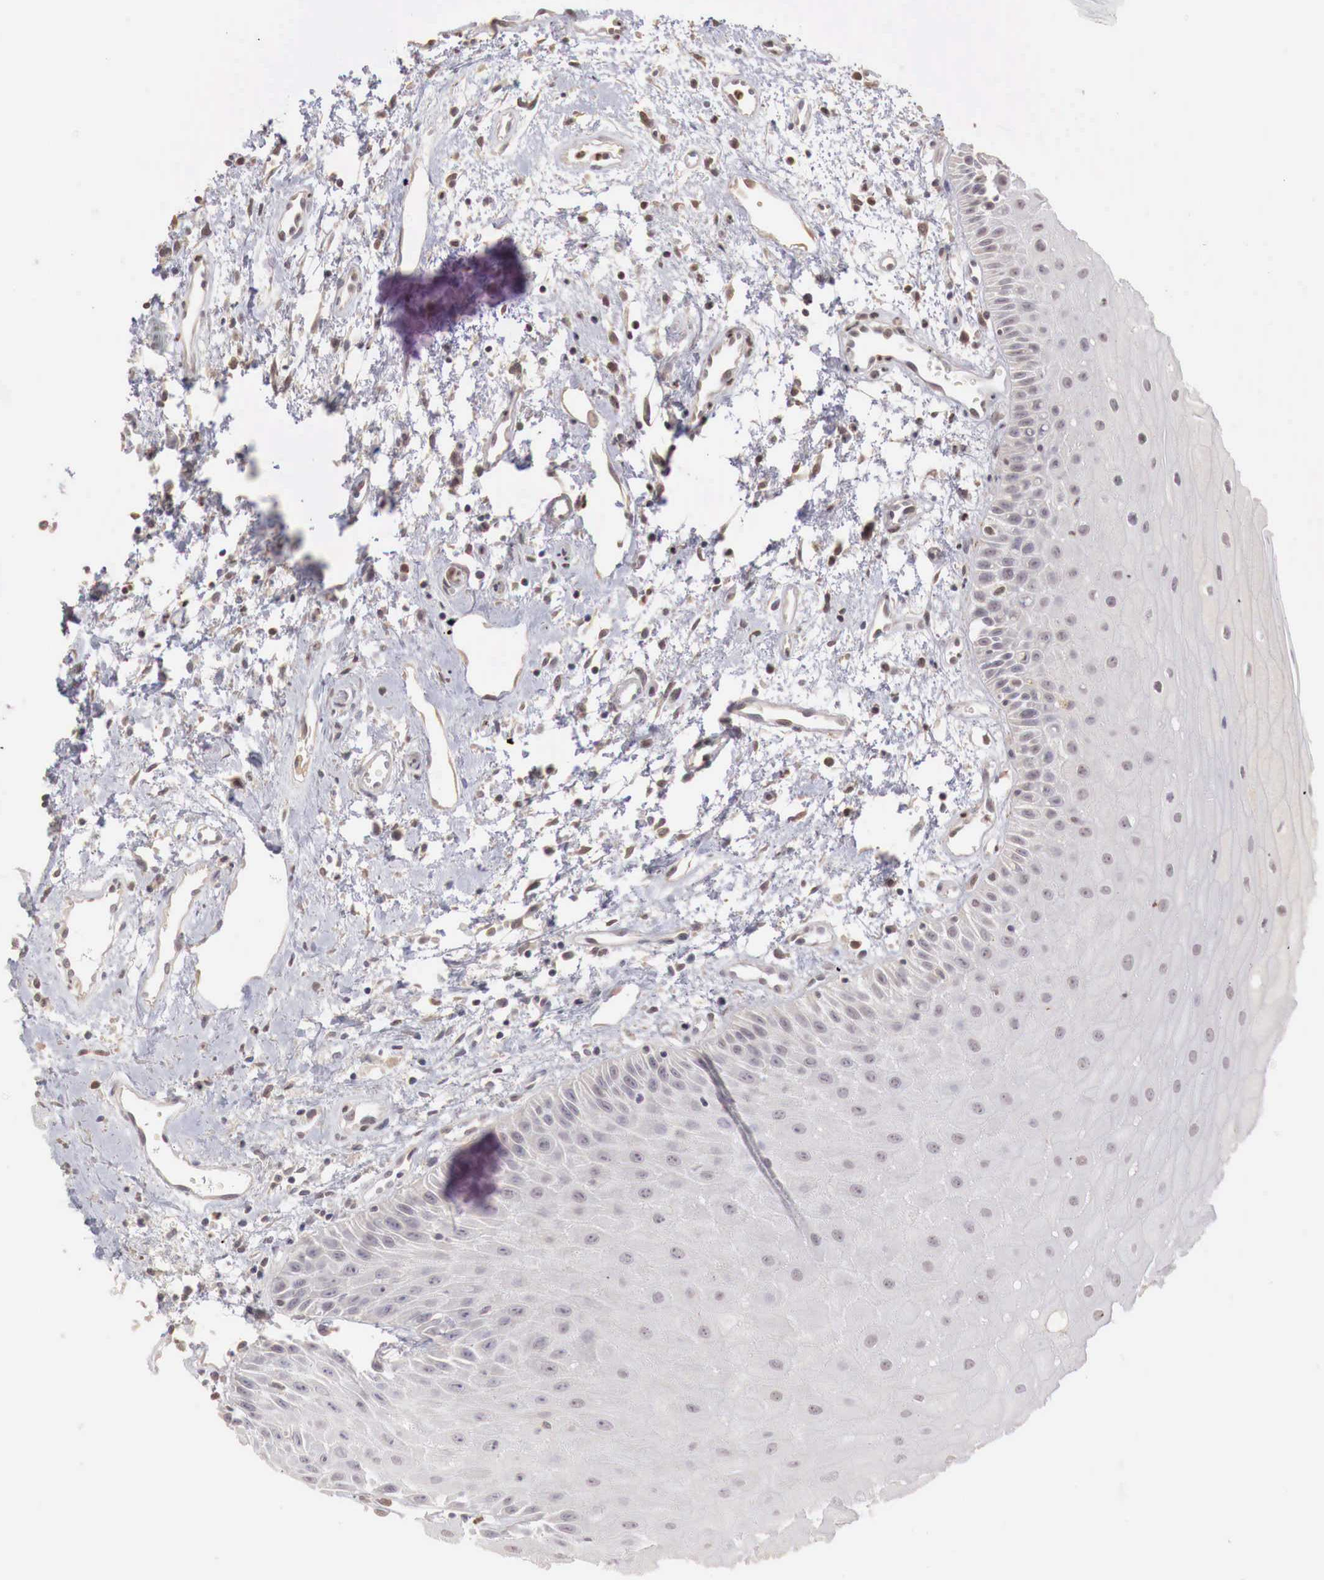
{"staining": {"intensity": "negative", "quantity": "none", "location": "none"}, "tissue": "oral mucosa", "cell_type": "Squamous epithelial cells", "image_type": "normal", "snomed": [{"axis": "morphology", "description": "Normal tissue, NOS"}, {"axis": "topography", "description": "Oral tissue"}], "caption": "The micrograph reveals no staining of squamous epithelial cells in normal oral mucosa.", "gene": "TBC1D9", "patient": {"sex": "male", "age": 54}}